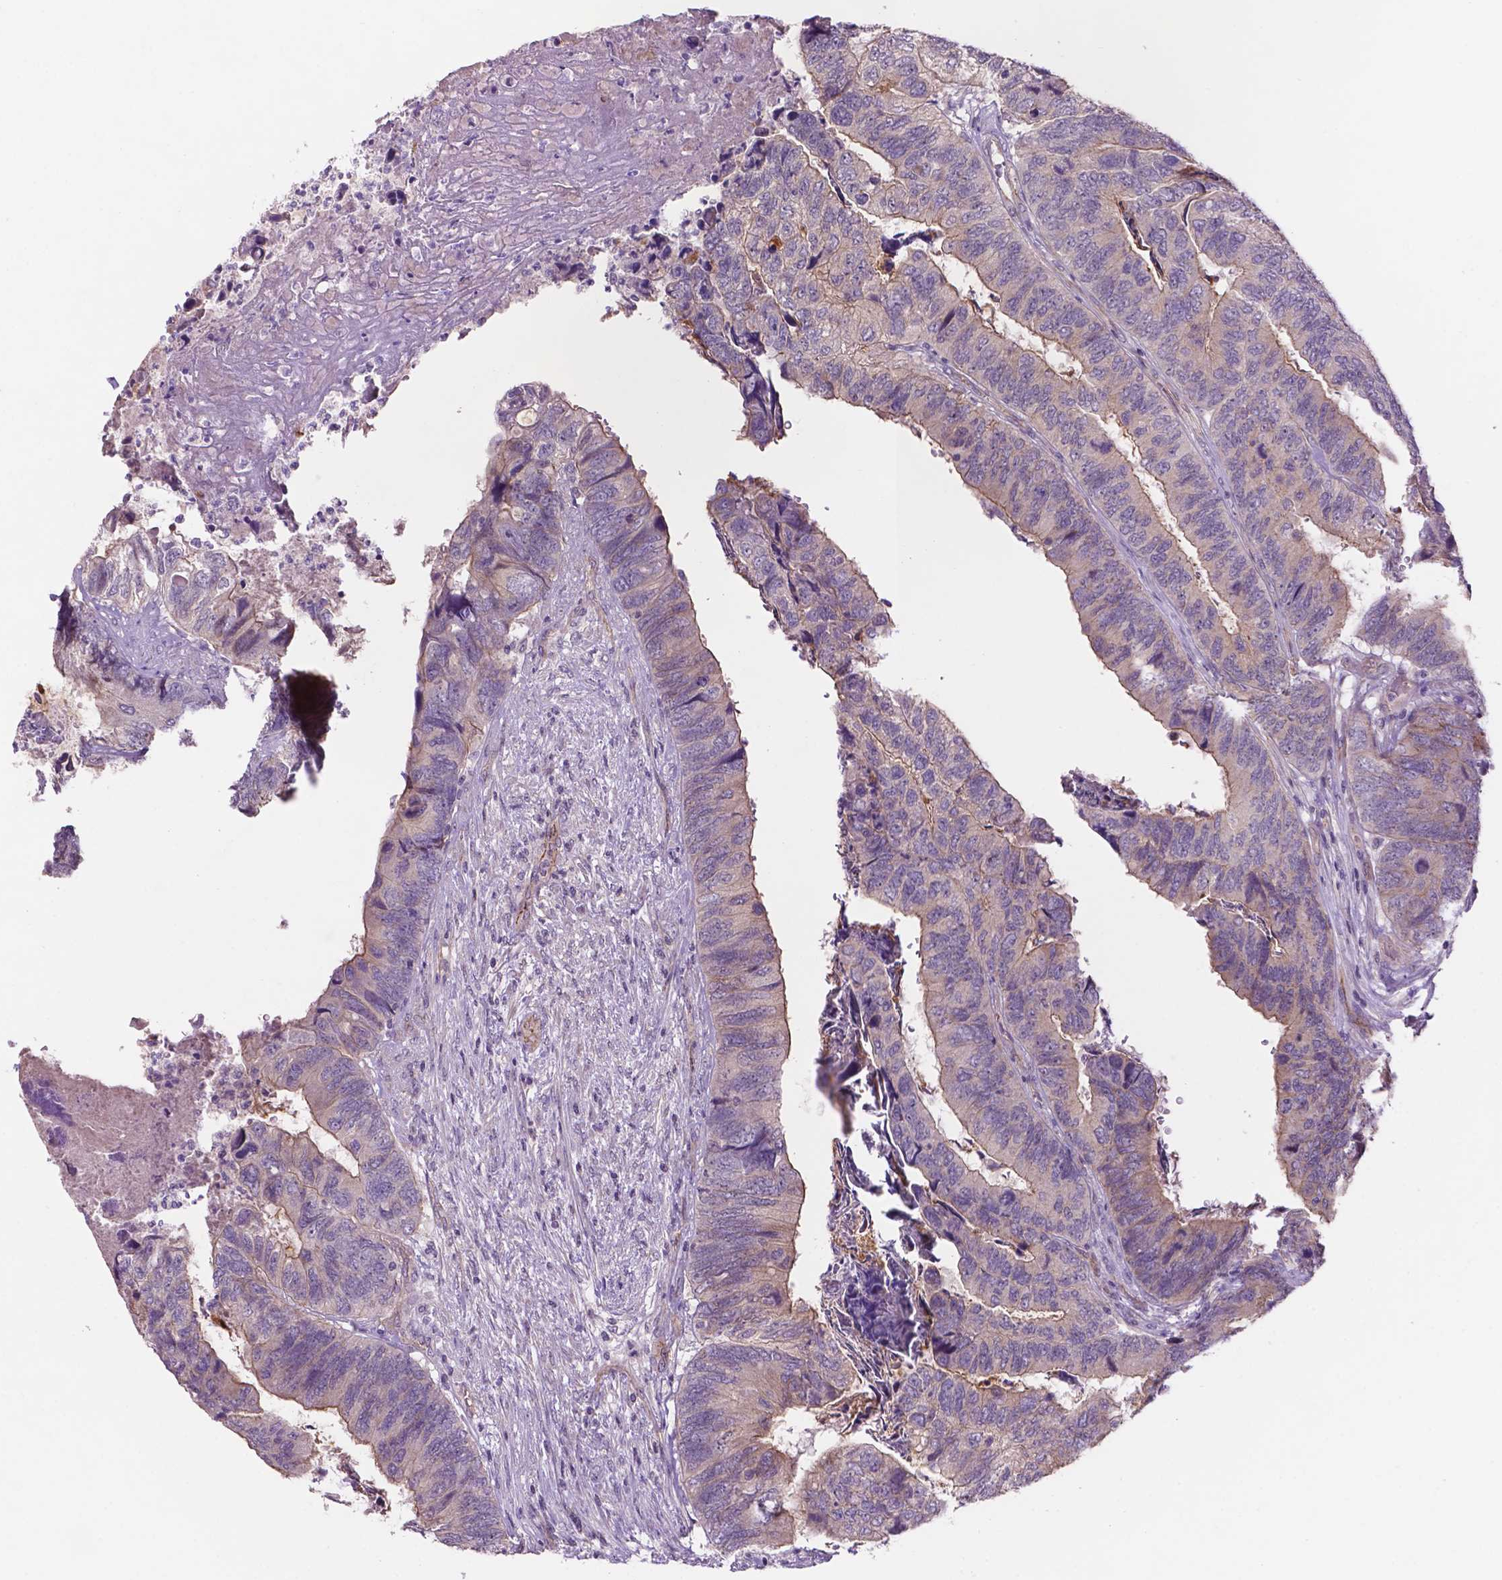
{"staining": {"intensity": "moderate", "quantity": "<25%", "location": "cytoplasmic/membranous"}, "tissue": "colorectal cancer", "cell_type": "Tumor cells", "image_type": "cancer", "snomed": [{"axis": "morphology", "description": "Adenocarcinoma, NOS"}, {"axis": "topography", "description": "Colon"}], "caption": "This photomicrograph shows adenocarcinoma (colorectal) stained with immunohistochemistry (IHC) to label a protein in brown. The cytoplasmic/membranous of tumor cells show moderate positivity for the protein. Nuclei are counter-stained blue.", "gene": "ARL5C", "patient": {"sex": "female", "age": 67}}